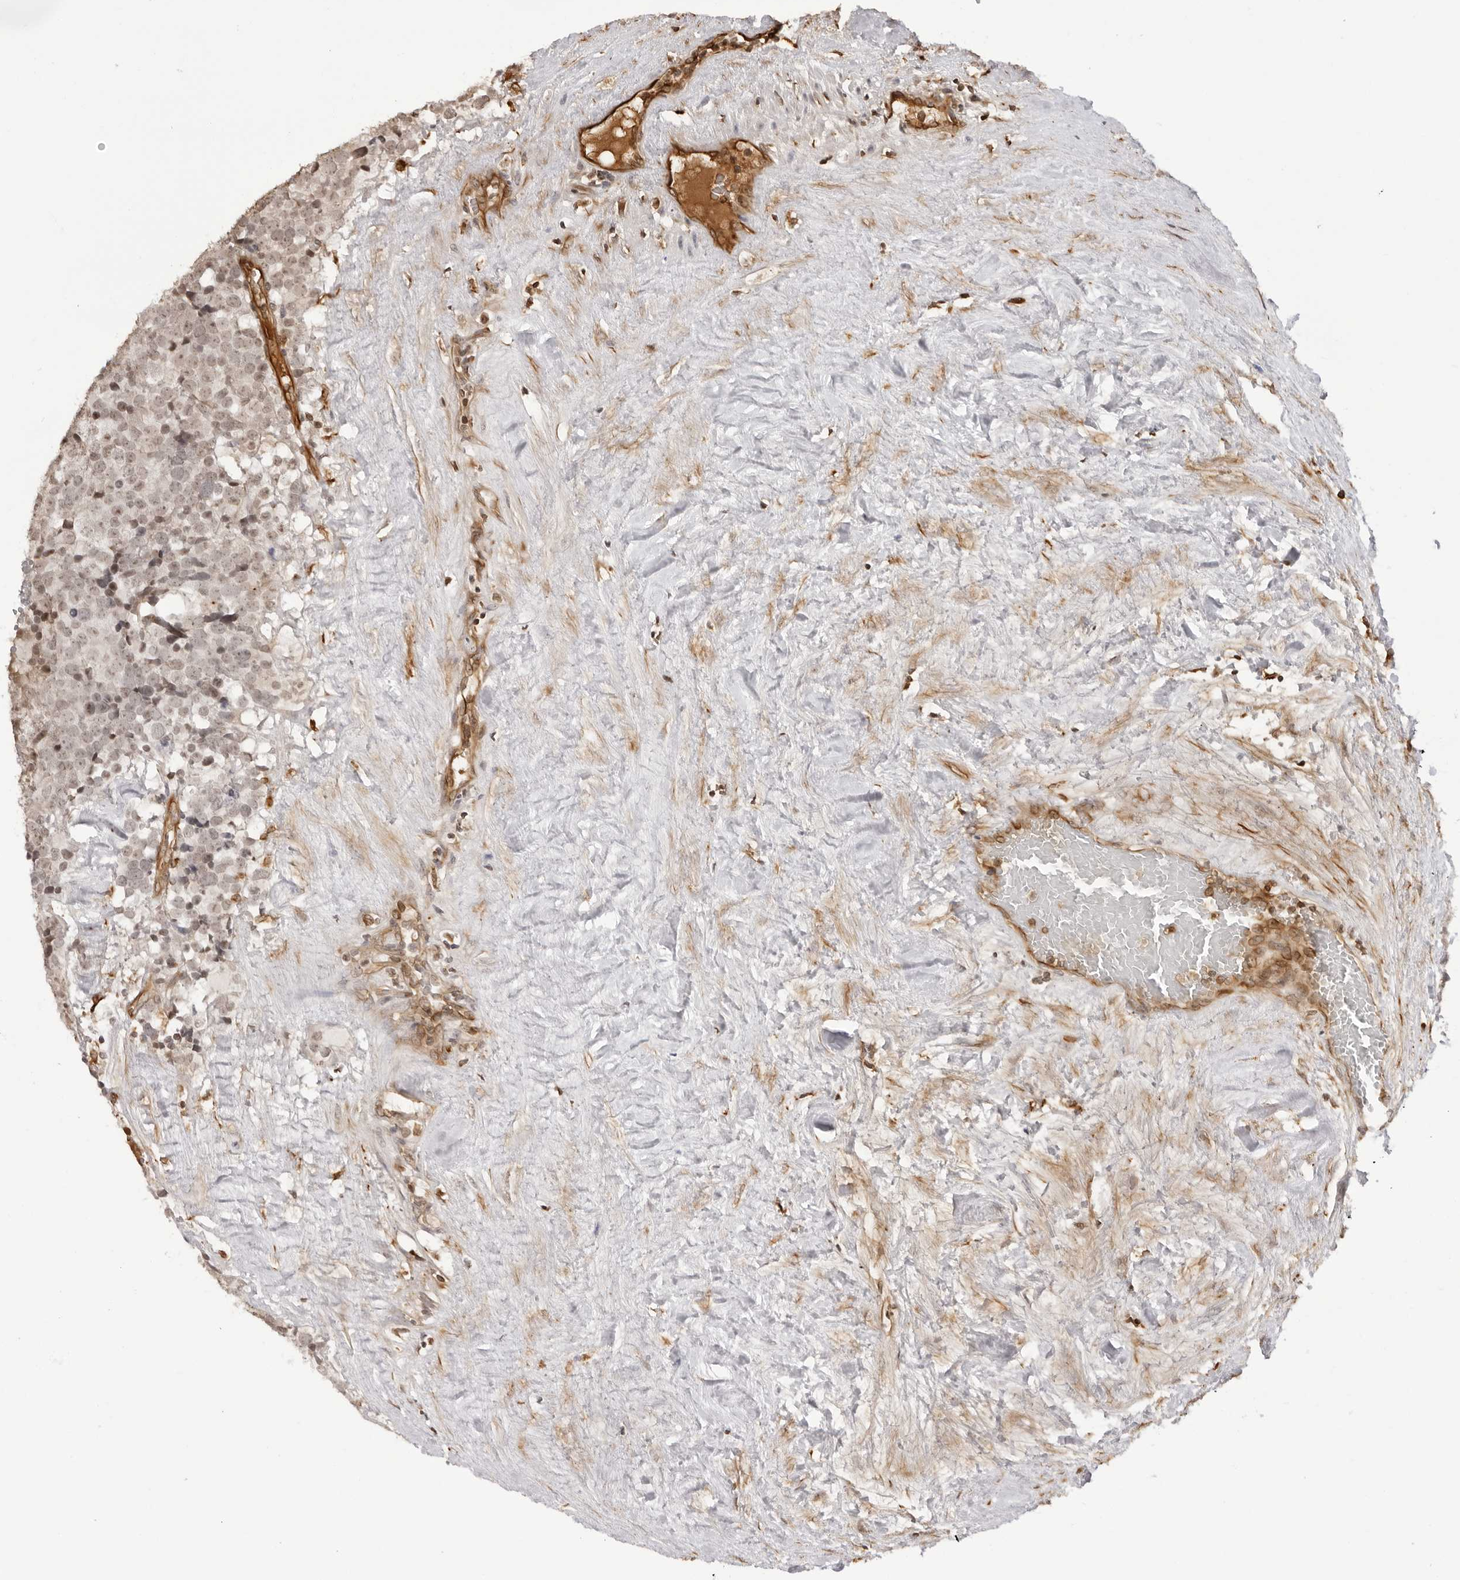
{"staining": {"intensity": "weak", "quantity": "<25%", "location": "cytoplasmic/membranous"}, "tissue": "testis cancer", "cell_type": "Tumor cells", "image_type": "cancer", "snomed": [{"axis": "morphology", "description": "Seminoma, NOS"}, {"axis": "topography", "description": "Testis"}], "caption": "IHC of human testis seminoma shows no expression in tumor cells.", "gene": "DYNLT5", "patient": {"sex": "male", "age": 71}}